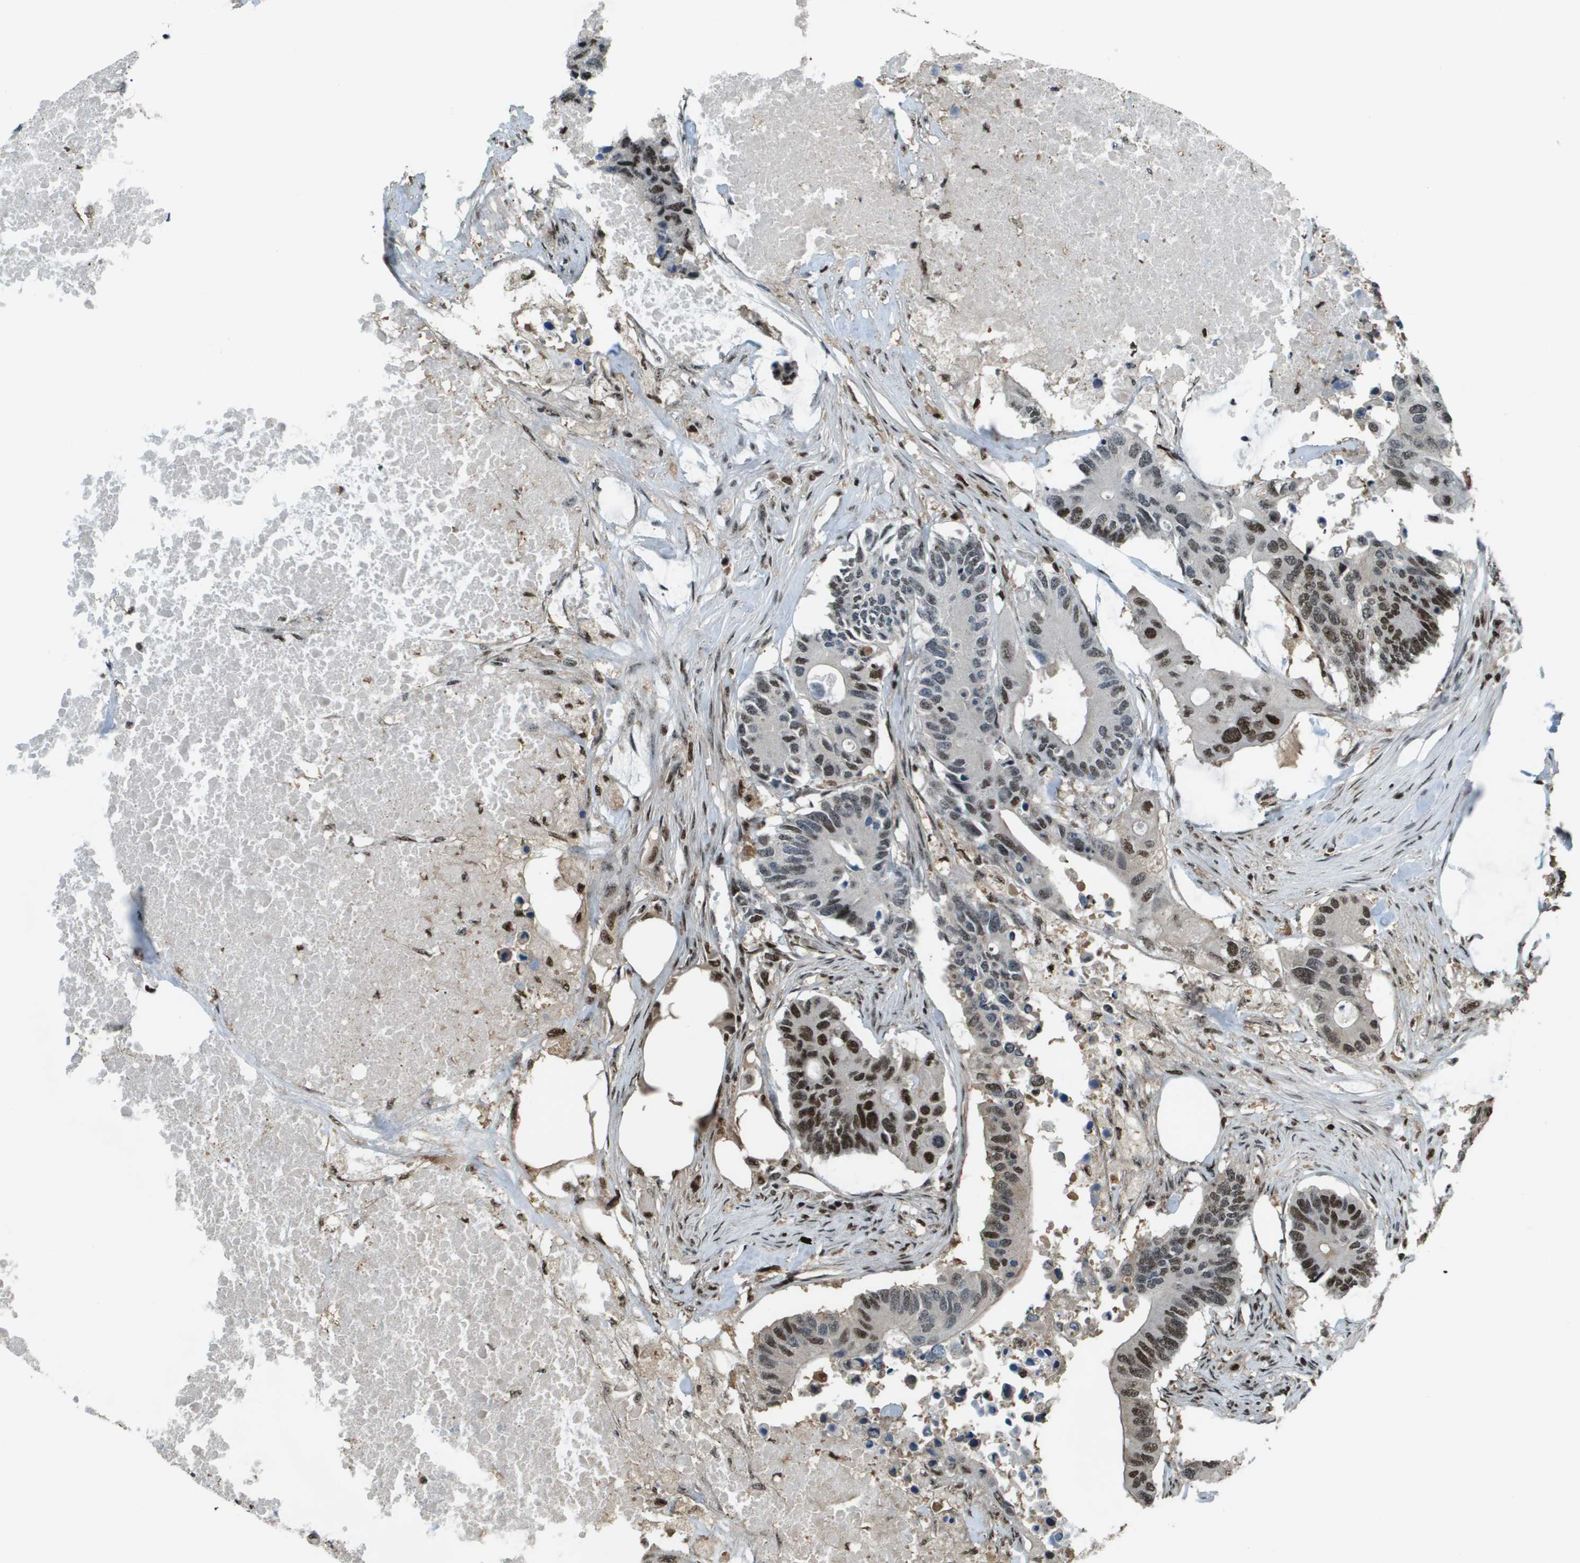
{"staining": {"intensity": "strong", "quantity": "25%-75%", "location": "nuclear"}, "tissue": "colorectal cancer", "cell_type": "Tumor cells", "image_type": "cancer", "snomed": [{"axis": "morphology", "description": "Adenocarcinoma, NOS"}, {"axis": "topography", "description": "Colon"}], "caption": "Colorectal adenocarcinoma tissue shows strong nuclear staining in approximately 25%-75% of tumor cells, visualized by immunohistochemistry. The staining was performed using DAB, with brown indicating positive protein expression. Nuclei are stained blue with hematoxylin.", "gene": "SP100", "patient": {"sex": "male", "age": 71}}